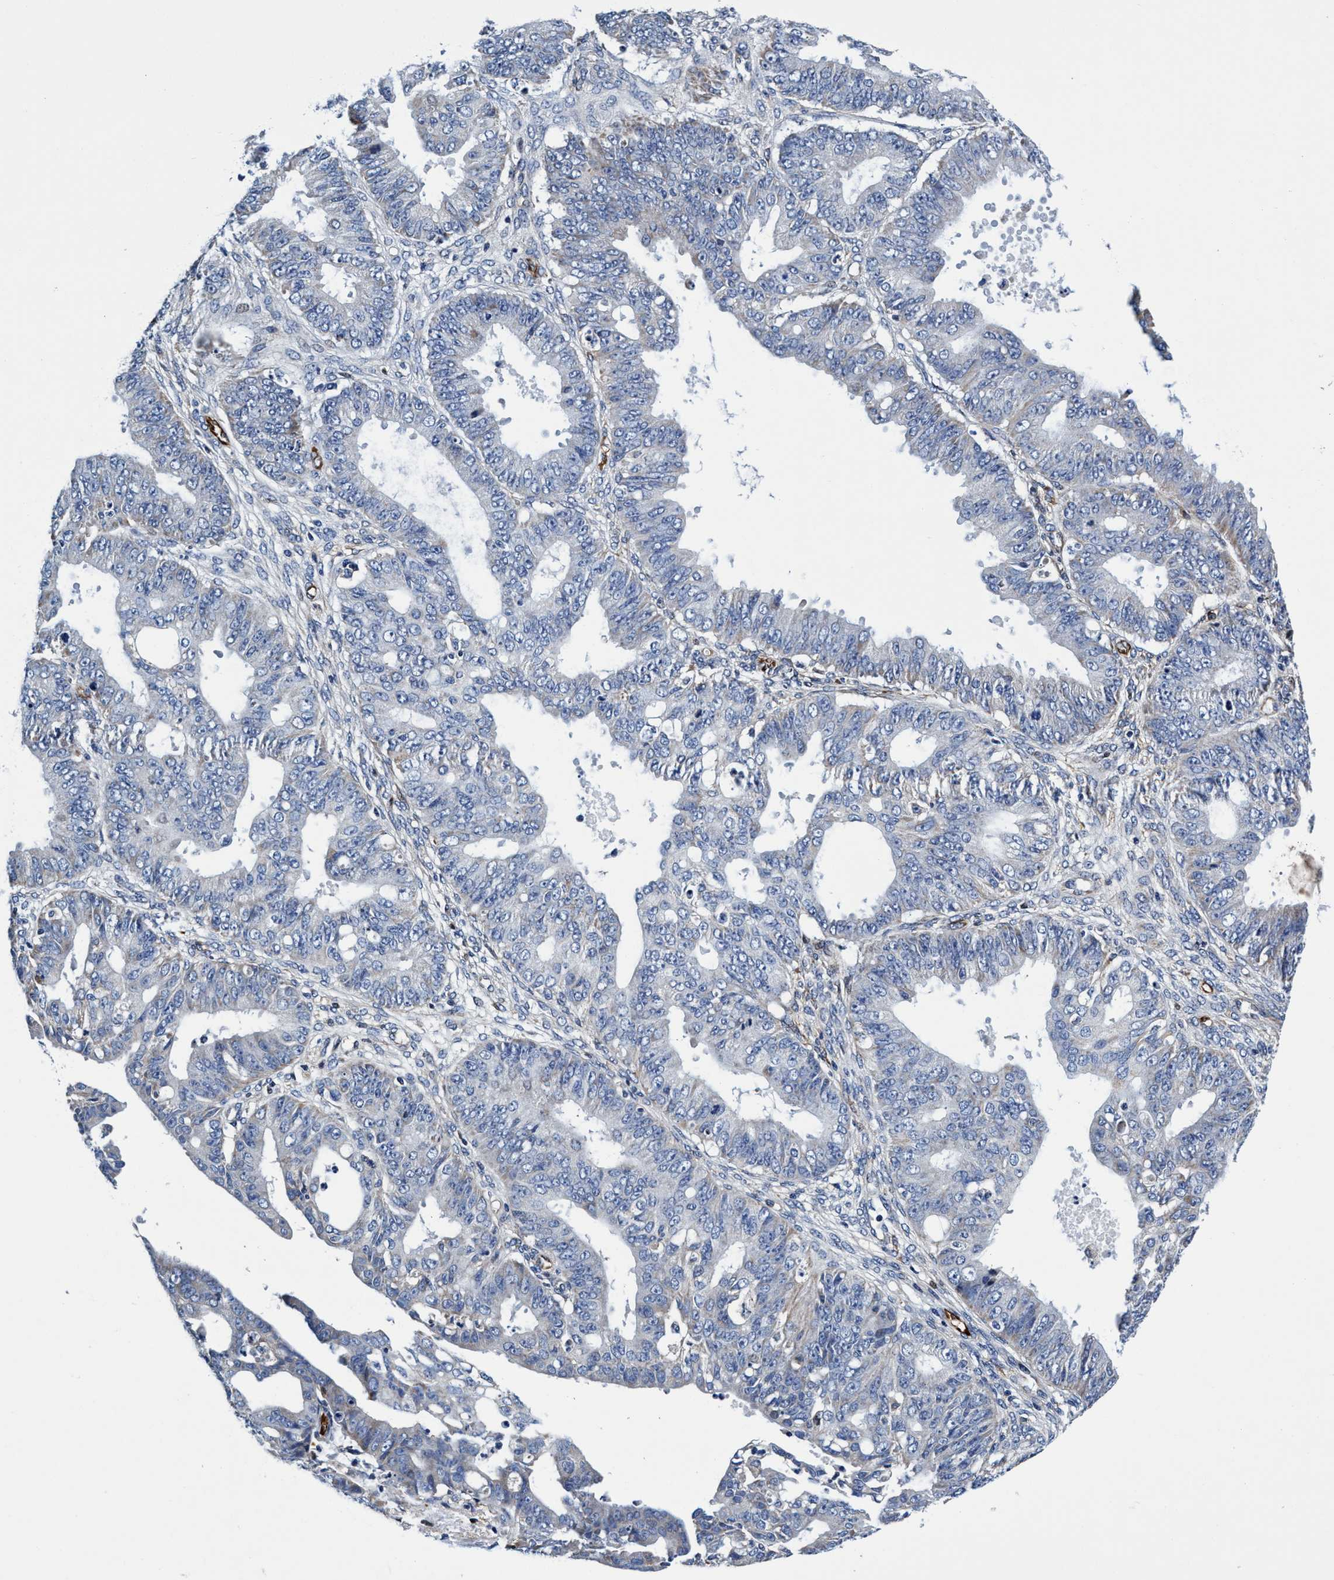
{"staining": {"intensity": "negative", "quantity": "none", "location": "none"}, "tissue": "ovarian cancer", "cell_type": "Tumor cells", "image_type": "cancer", "snomed": [{"axis": "morphology", "description": "Carcinoma, endometroid"}, {"axis": "topography", "description": "Ovary"}], "caption": "Immunohistochemical staining of human ovarian endometroid carcinoma exhibits no significant positivity in tumor cells.", "gene": "UBALD2", "patient": {"sex": "female", "age": 42}}